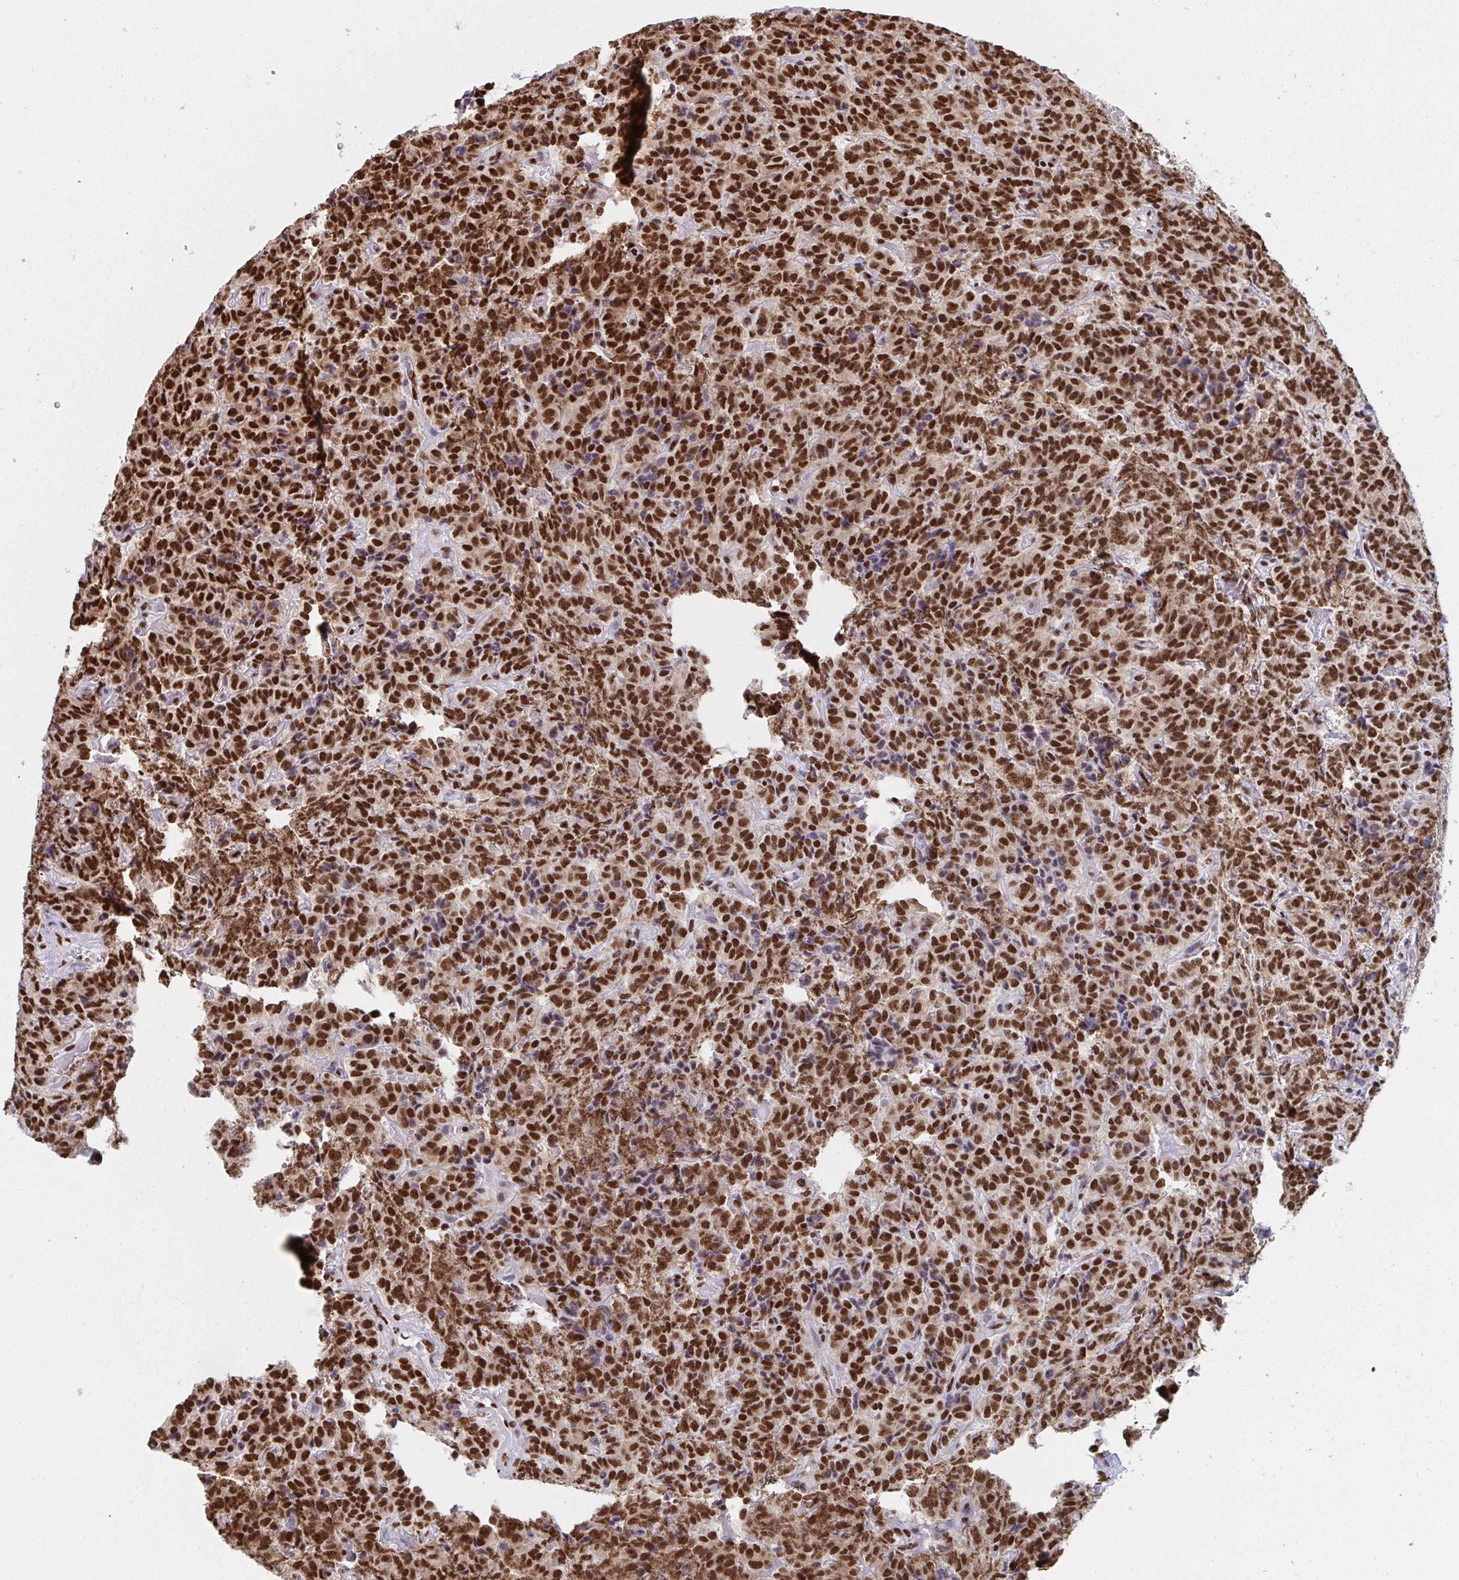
{"staining": {"intensity": "strong", "quantity": ">75%", "location": "nuclear"}, "tissue": "carcinoid", "cell_type": "Tumor cells", "image_type": "cancer", "snomed": [{"axis": "morphology", "description": "Carcinoid, malignant, NOS"}, {"axis": "topography", "description": "Pancreas"}], "caption": "Immunohistochemistry of human malignant carcinoid exhibits high levels of strong nuclear staining in about >75% of tumor cells. The staining was performed using DAB (3,3'-diaminobenzidine) to visualize the protein expression in brown, while the nuclei were stained in blue with hematoxylin (Magnification: 20x).", "gene": "GAR1", "patient": {"sex": "male", "age": 36}}